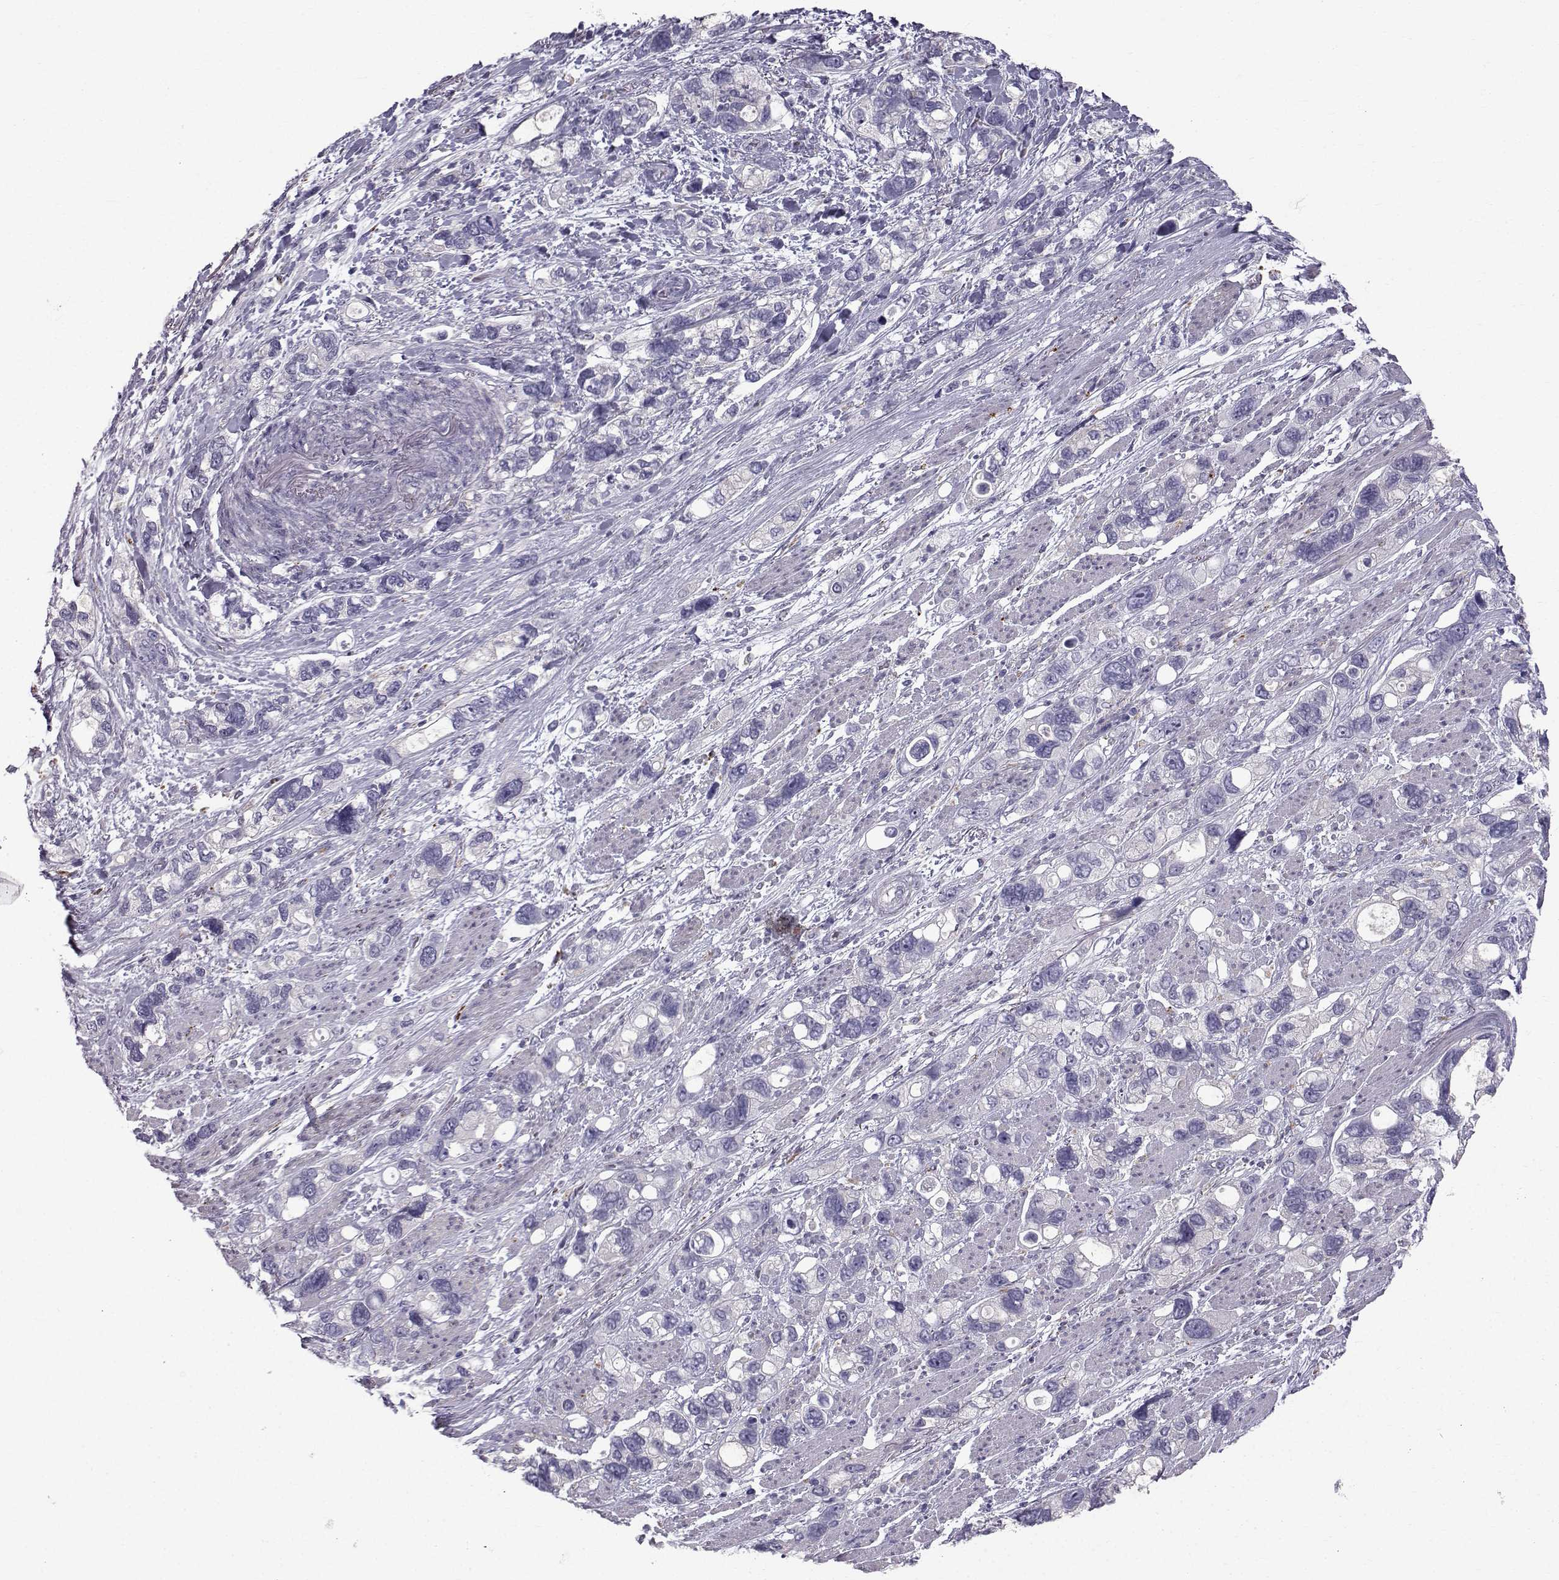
{"staining": {"intensity": "negative", "quantity": "none", "location": "none"}, "tissue": "stomach cancer", "cell_type": "Tumor cells", "image_type": "cancer", "snomed": [{"axis": "morphology", "description": "Adenocarcinoma, NOS"}, {"axis": "topography", "description": "Stomach, upper"}], "caption": "High magnification brightfield microscopy of stomach cancer stained with DAB (brown) and counterstained with hematoxylin (blue): tumor cells show no significant staining.", "gene": "CALCR", "patient": {"sex": "female", "age": 81}}